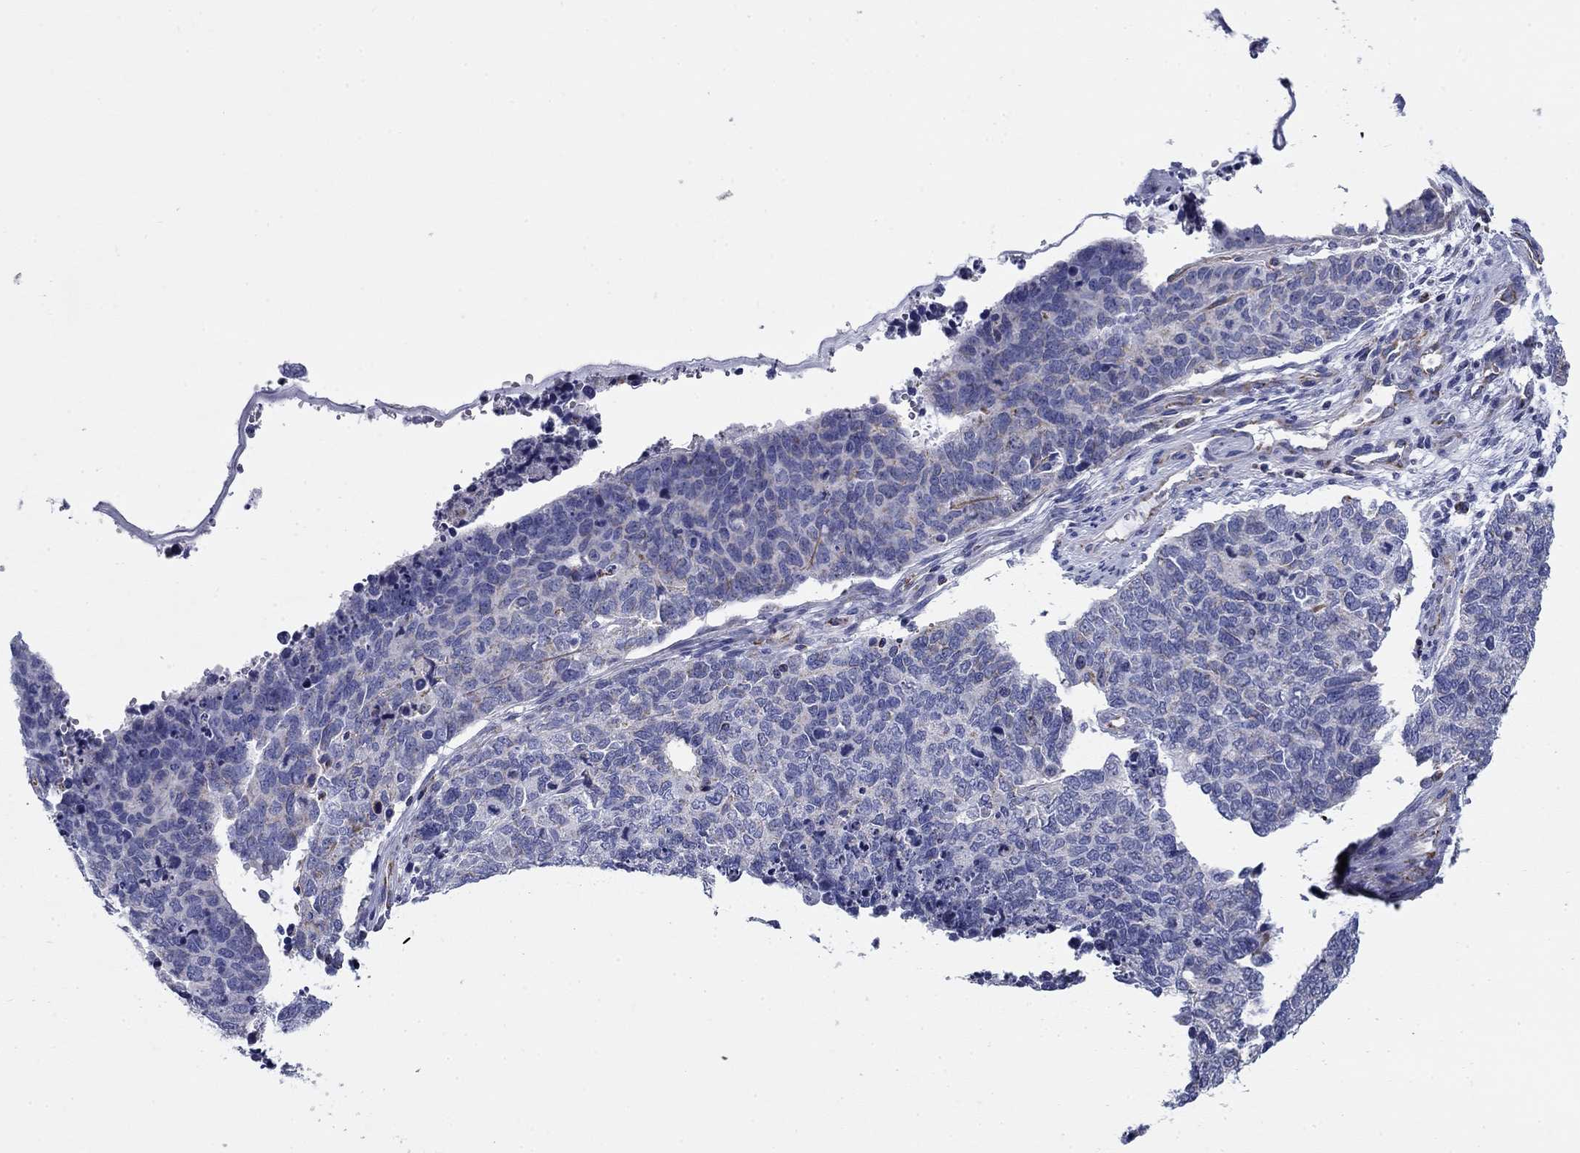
{"staining": {"intensity": "negative", "quantity": "none", "location": "none"}, "tissue": "cervical cancer", "cell_type": "Tumor cells", "image_type": "cancer", "snomed": [{"axis": "morphology", "description": "Squamous cell carcinoma, NOS"}, {"axis": "topography", "description": "Cervix"}], "caption": "Tumor cells are negative for protein expression in human cervical cancer (squamous cell carcinoma).", "gene": "NDUFA4L2", "patient": {"sex": "female", "age": 63}}